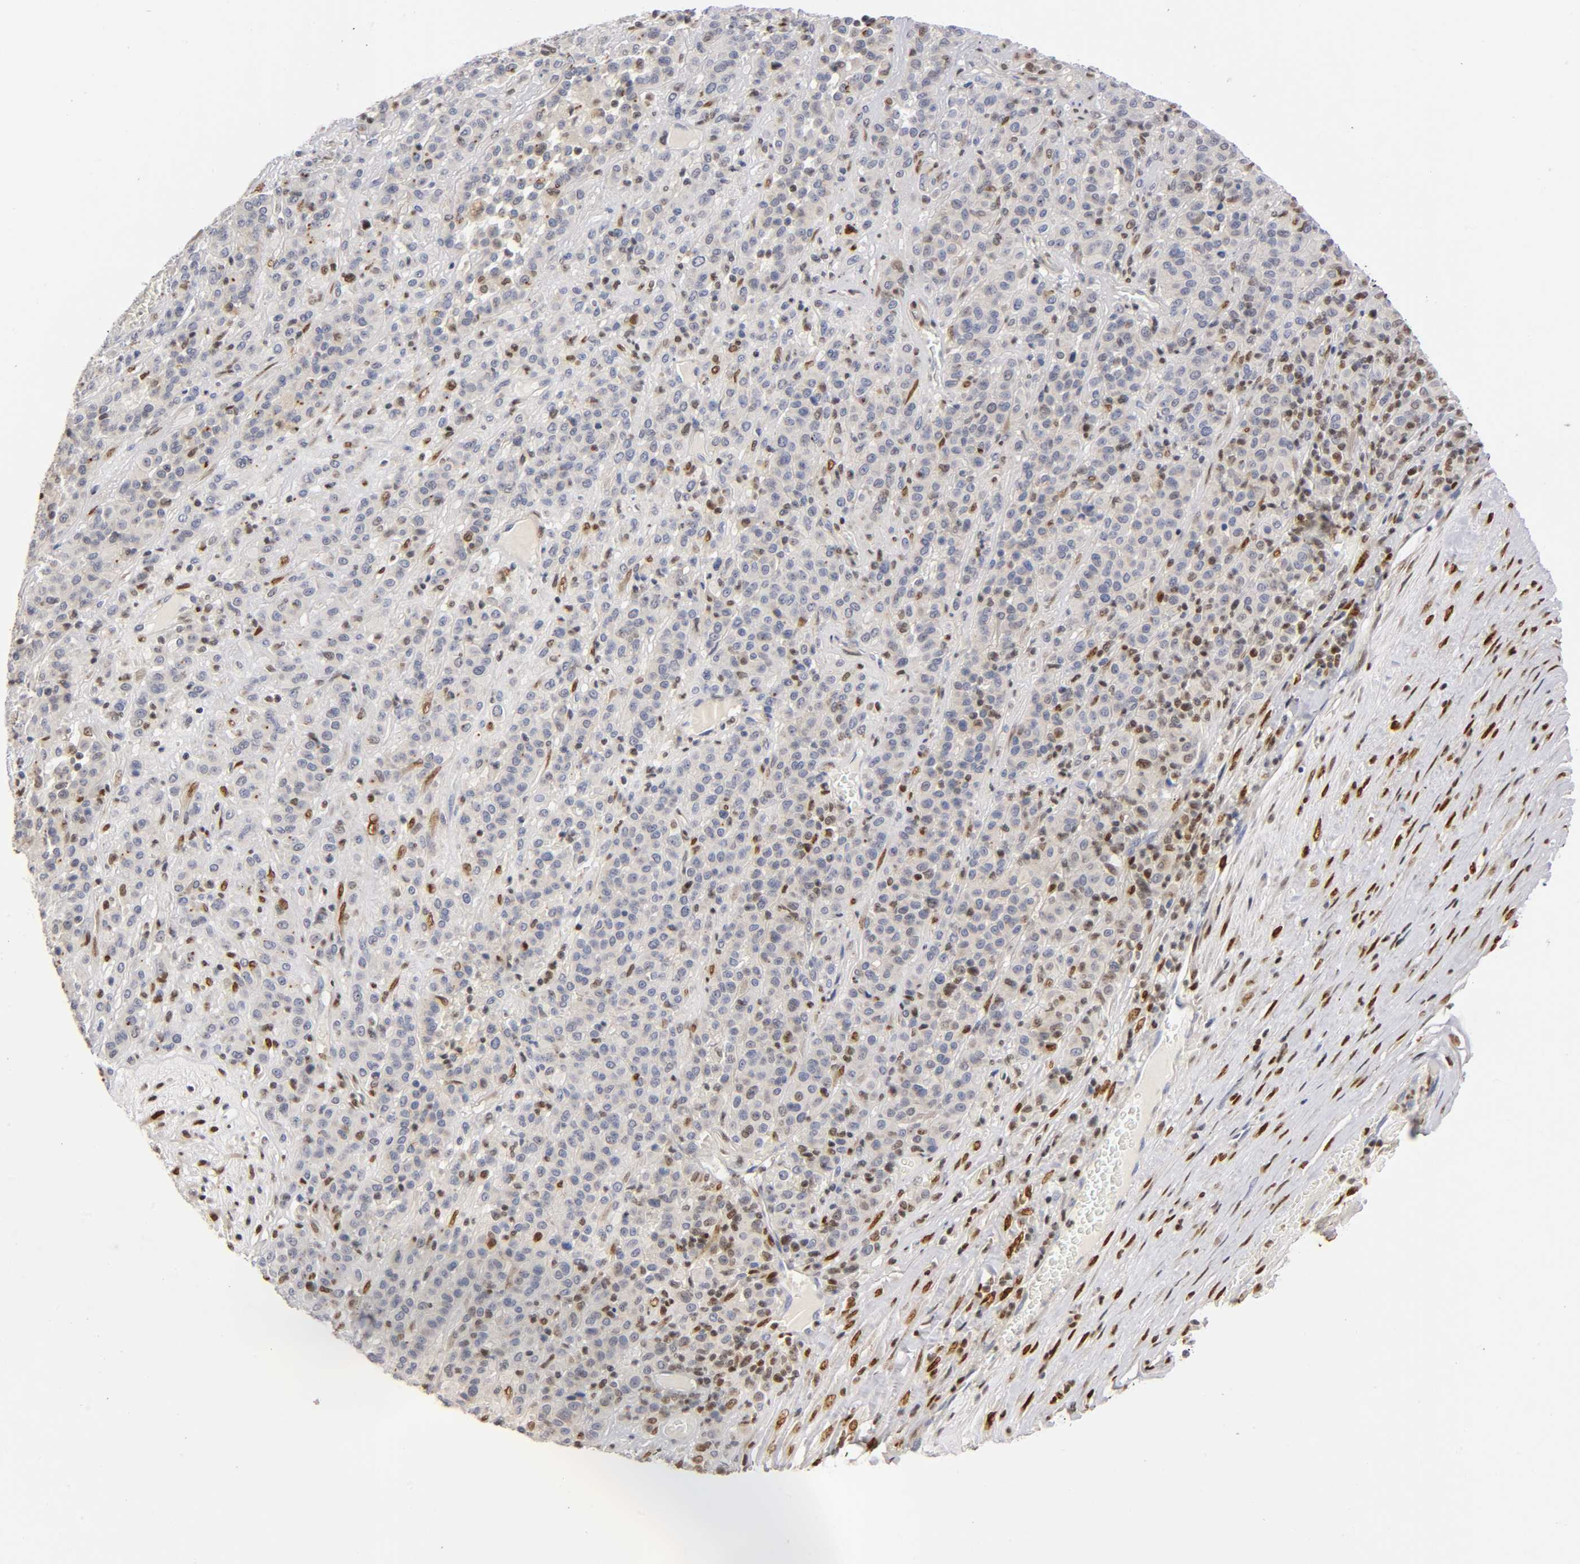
{"staining": {"intensity": "weak", "quantity": "25%-75%", "location": "nuclear"}, "tissue": "melanoma", "cell_type": "Tumor cells", "image_type": "cancer", "snomed": [{"axis": "morphology", "description": "Malignant melanoma, Metastatic site"}, {"axis": "topography", "description": "Pancreas"}], "caption": "Immunohistochemistry (DAB) staining of human melanoma shows weak nuclear protein positivity in about 25%-75% of tumor cells.", "gene": "RUNX1", "patient": {"sex": "female", "age": 30}}